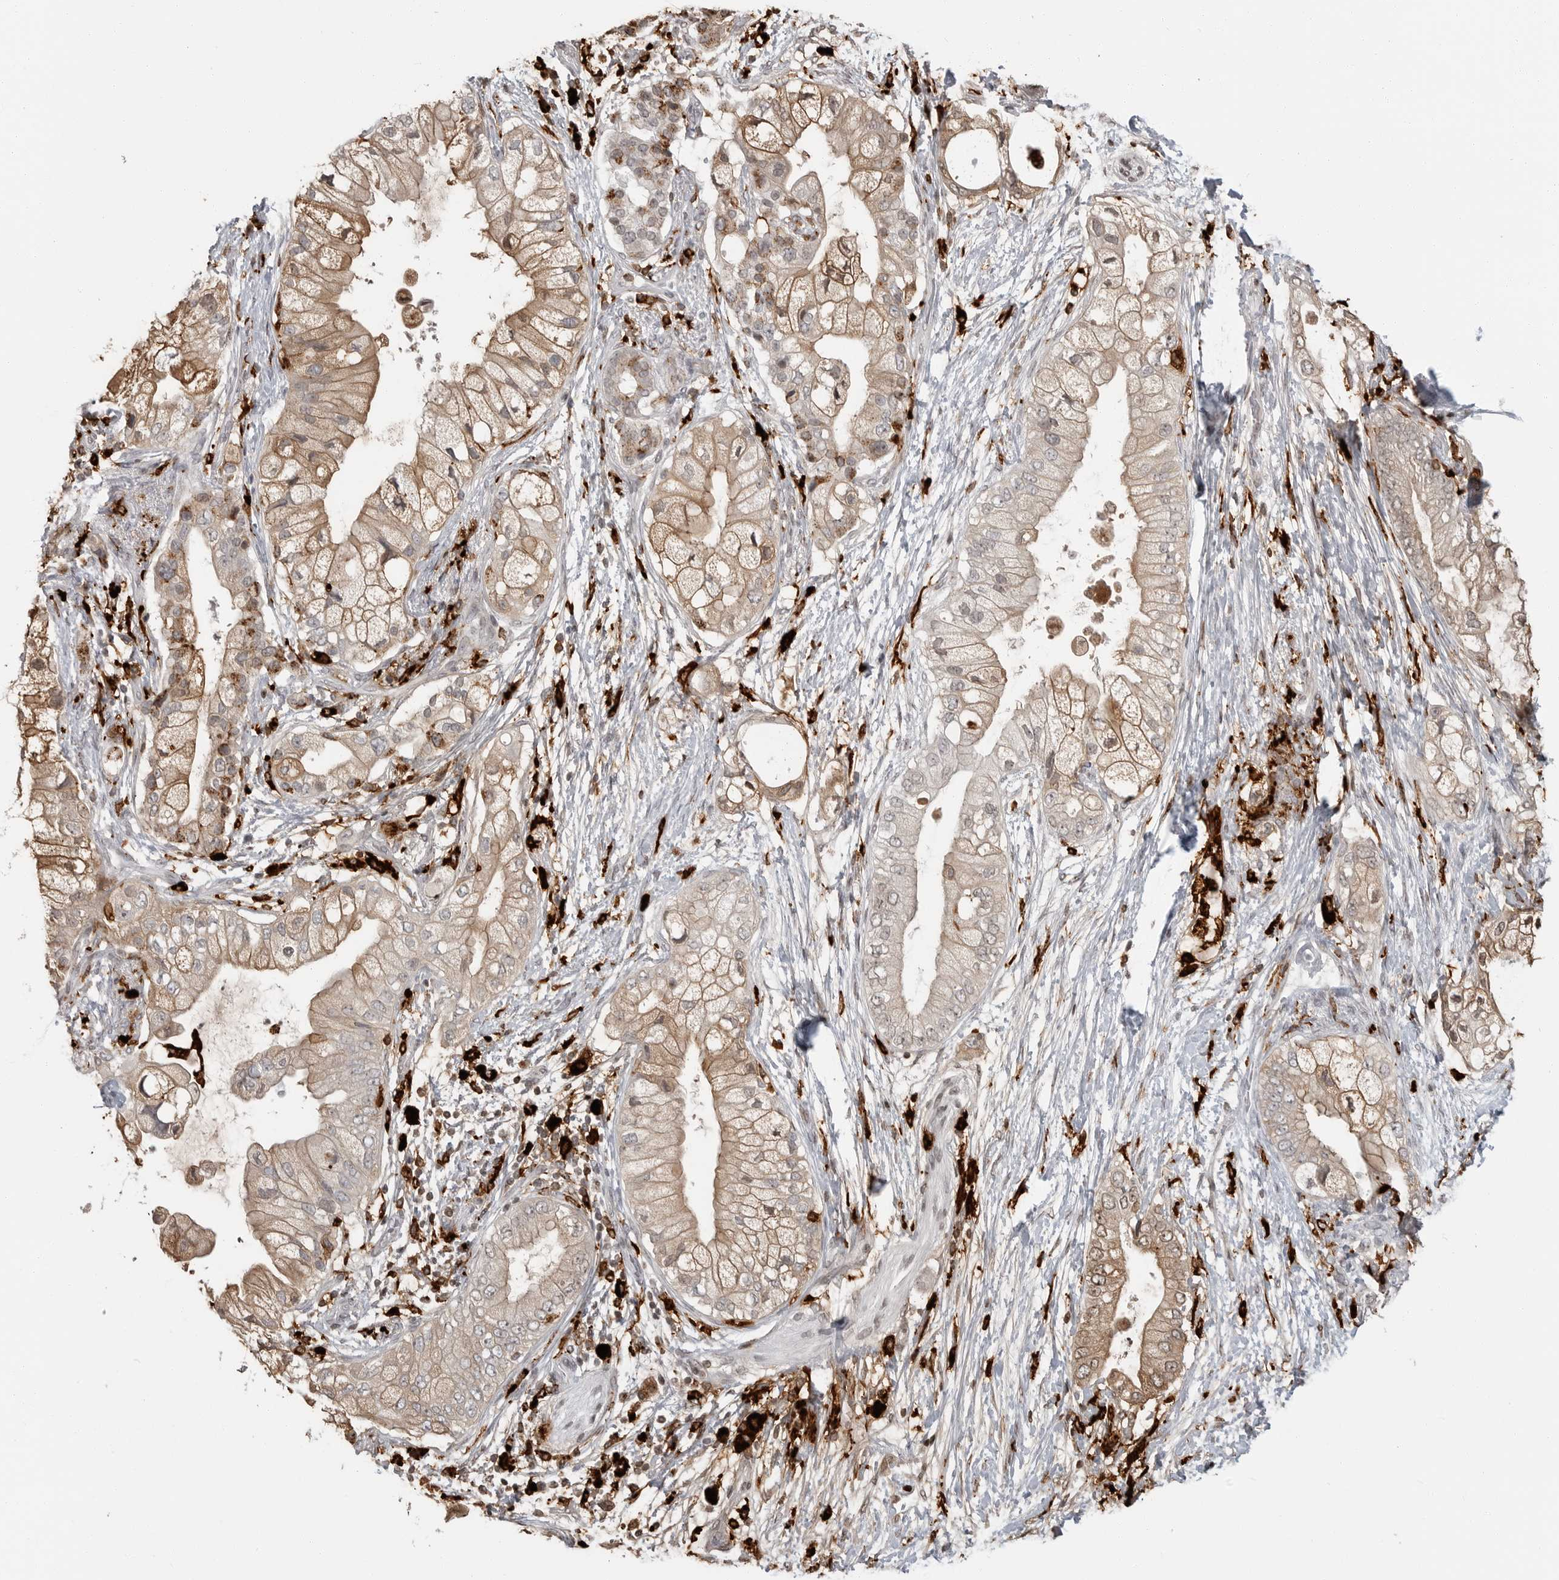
{"staining": {"intensity": "weak", "quantity": "25%-75%", "location": "cytoplasmic/membranous"}, "tissue": "pancreatic cancer", "cell_type": "Tumor cells", "image_type": "cancer", "snomed": [{"axis": "morphology", "description": "Adenocarcinoma, NOS"}, {"axis": "topography", "description": "Pancreas"}], "caption": "Tumor cells display low levels of weak cytoplasmic/membranous positivity in about 25%-75% of cells in pancreatic cancer (adenocarcinoma). The protein is stained brown, and the nuclei are stained in blue (DAB (3,3'-diaminobenzidine) IHC with brightfield microscopy, high magnification).", "gene": "IFI30", "patient": {"sex": "male", "age": 53}}